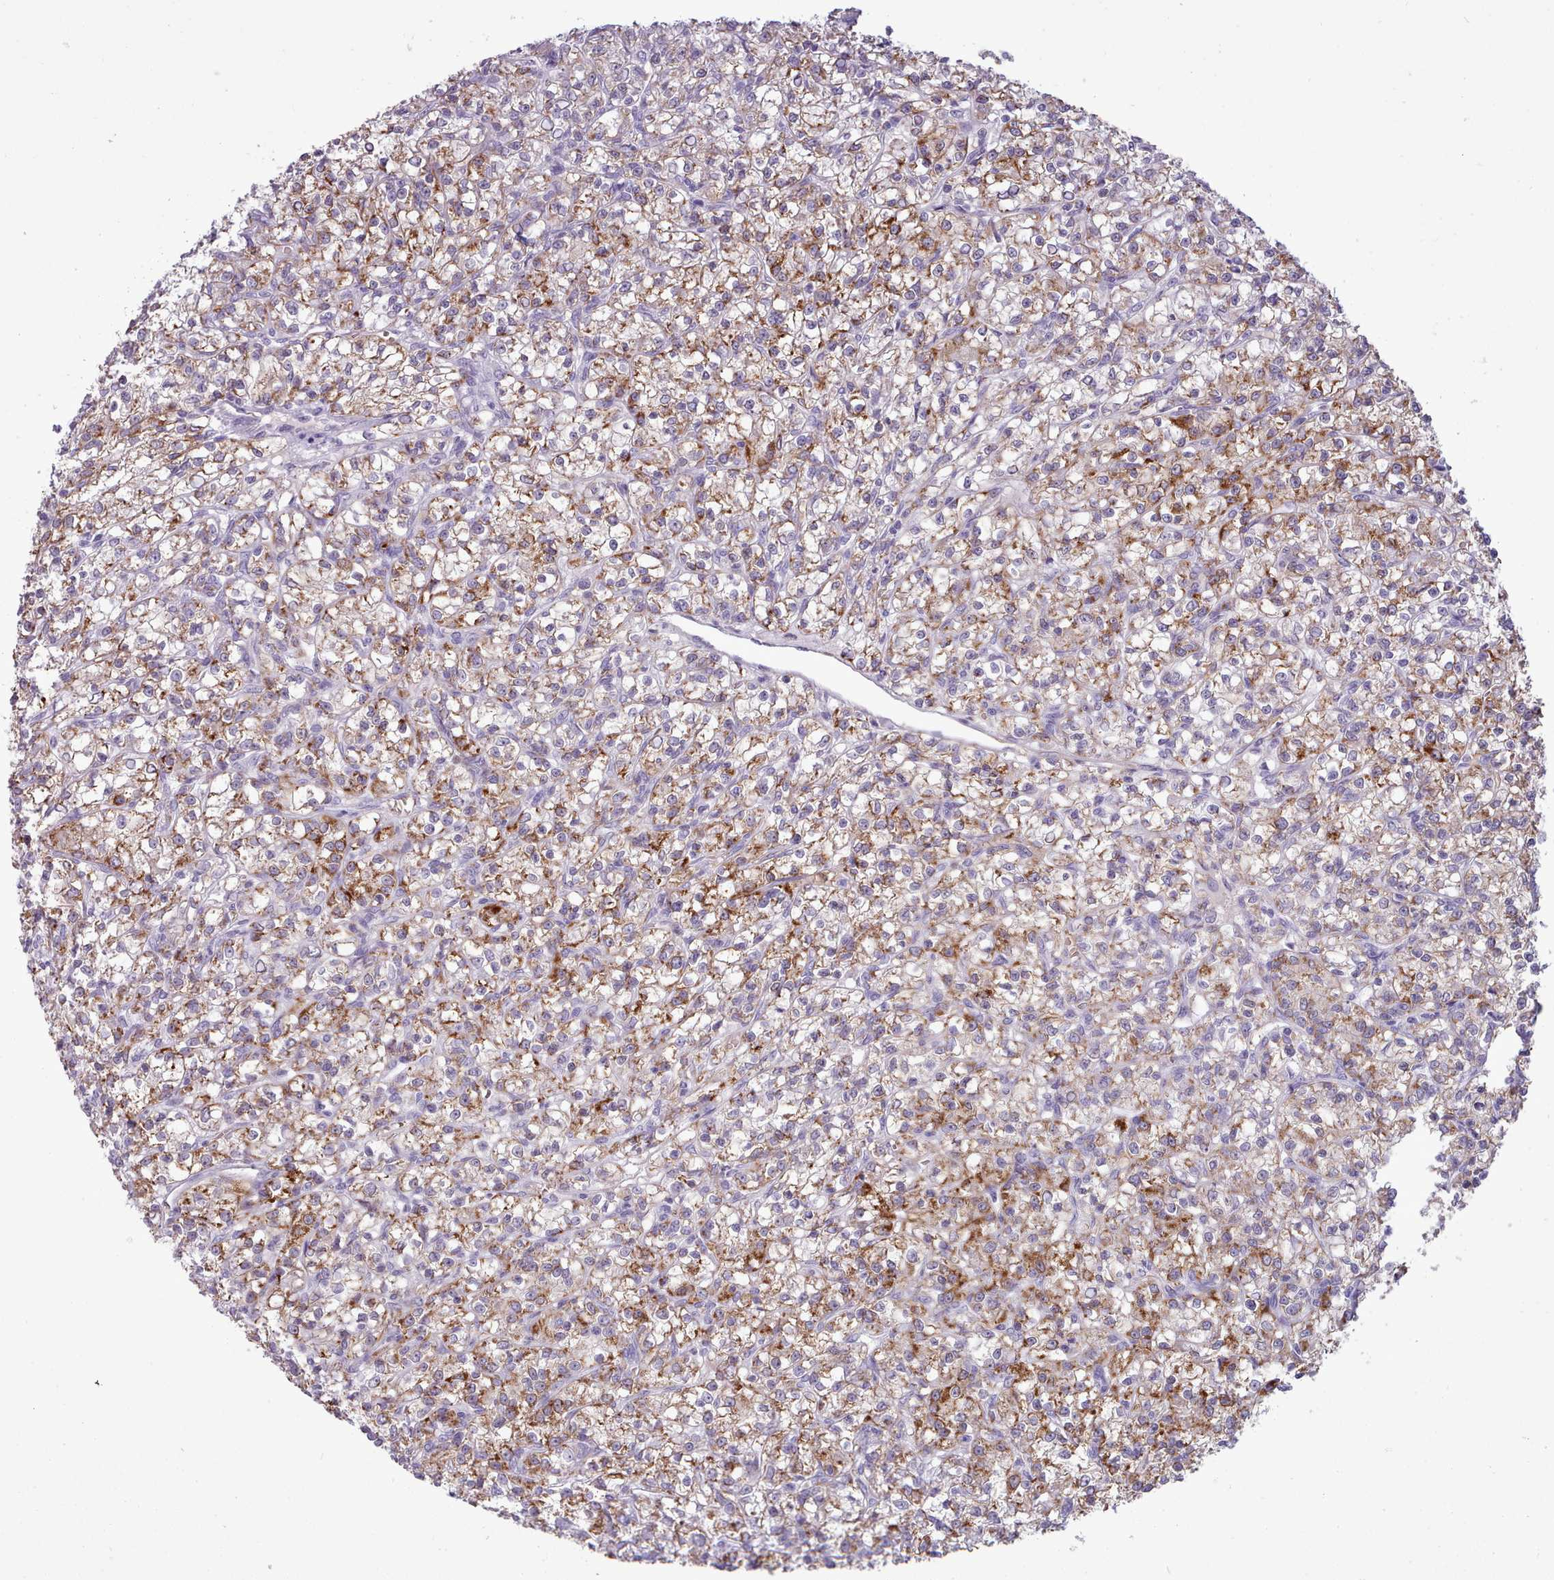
{"staining": {"intensity": "moderate", "quantity": ">75%", "location": "cytoplasmic/membranous"}, "tissue": "renal cancer", "cell_type": "Tumor cells", "image_type": "cancer", "snomed": [{"axis": "morphology", "description": "Adenocarcinoma, NOS"}, {"axis": "topography", "description": "Kidney"}], "caption": "Immunohistochemistry staining of renal adenocarcinoma, which reveals medium levels of moderate cytoplasmic/membranous positivity in approximately >75% of tumor cells indicating moderate cytoplasmic/membranous protein expression. The staining was performed using DAB (brown) for protein detection and nuclei were counterstained in hematoxylin (blue).", "gene": "AK4", "patient": {"sex": "female", "age": 59}}